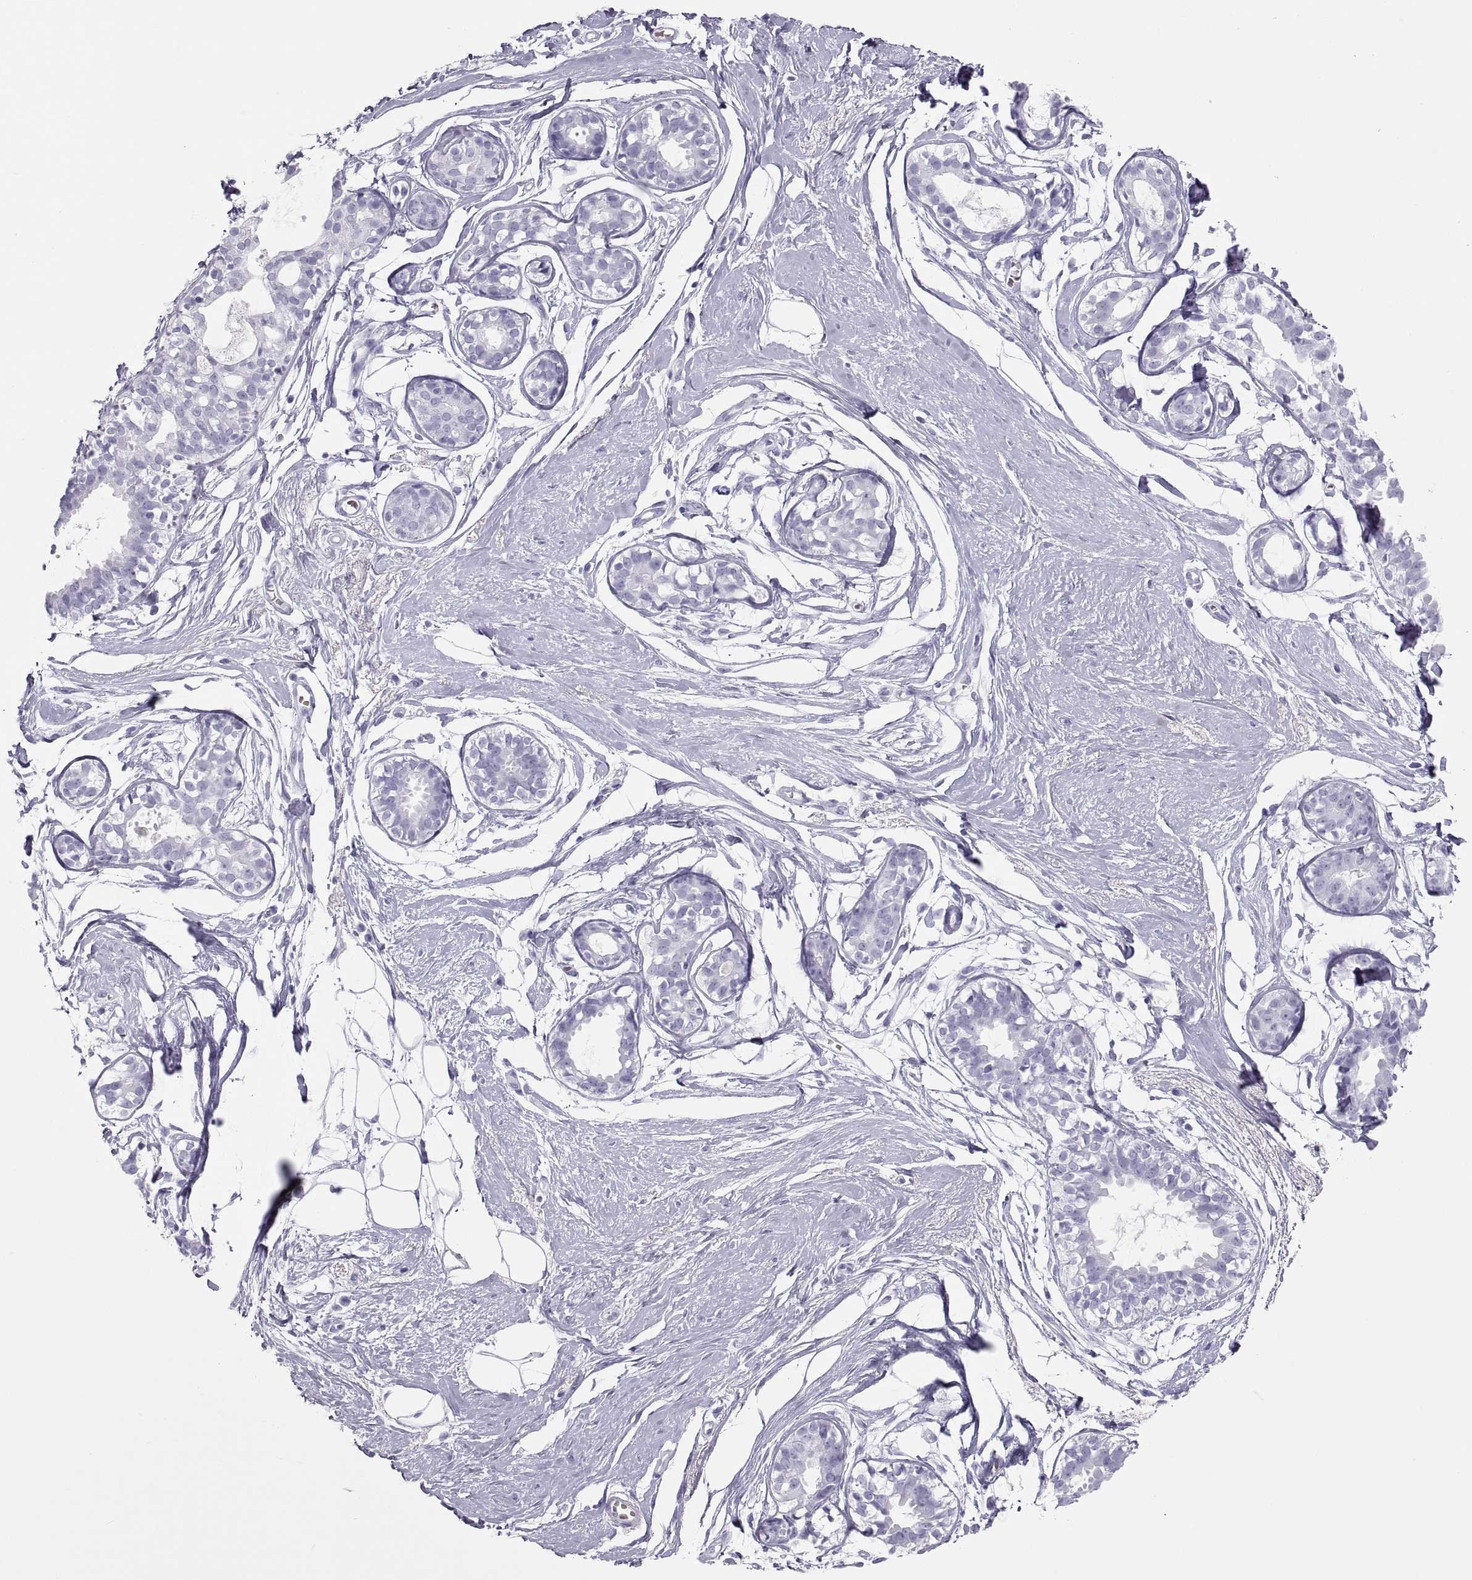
{"staining": {"intensity": "negative", "quantity": "none", "location": "none"}, "tissue": "breast", "cell_type": "Adipocytes", "image_type": "normal", "snomed": [{"axis": "morphology", "description": "Normal tissue, NOS"}, {"axis": "topography", "description": "Breast"}], "caption": "Micrograph shows no protein staining in adipocytes of unremarkable breast.", "gene": "SEMG1", "patient": {"sex": "female", "age": 49}}